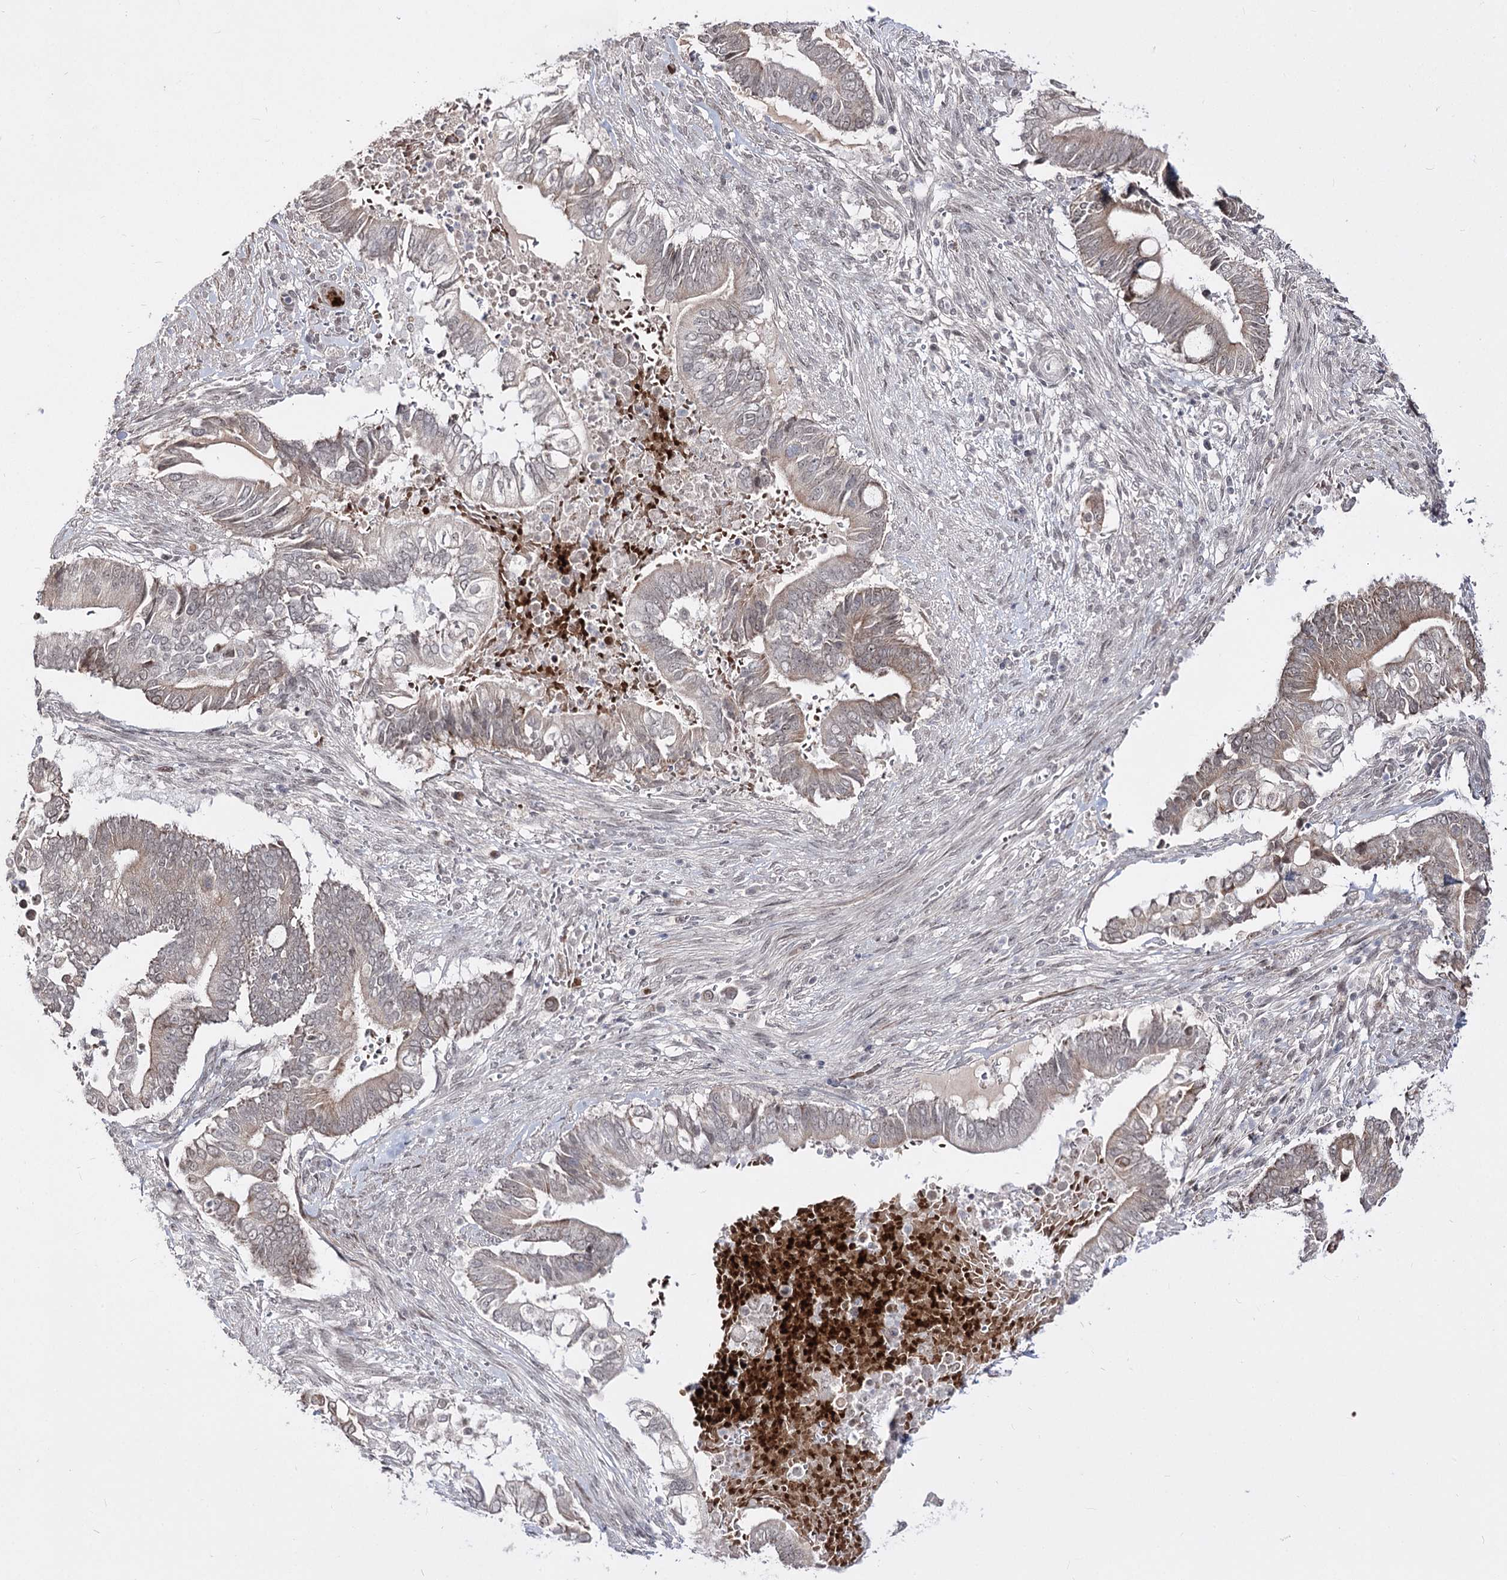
{"staining": {"intensity": "weak", "quantity": "25%-75%", "location": "cytoplasmic/membranous,nuclear"}, "tissue": "pancreatic cancer", "cell_type": "Tumor cells", "image_type": "cancer", "snomed": [{"axis": "morphology", "description": "Adenocarcinoma, NOS"}, {"axis": "topography", "description": "Pancreas"}], "caption": "This photomicrograph shows immunohistochemistry staining of human pancreatic adenocarcinoma, with low weak cytoplasmic/membranous and nuclear positivity in approximately 25%-75% of tumor cells.", "gene": "STOX1", "patient": {"sex": "male", "age": 68}}